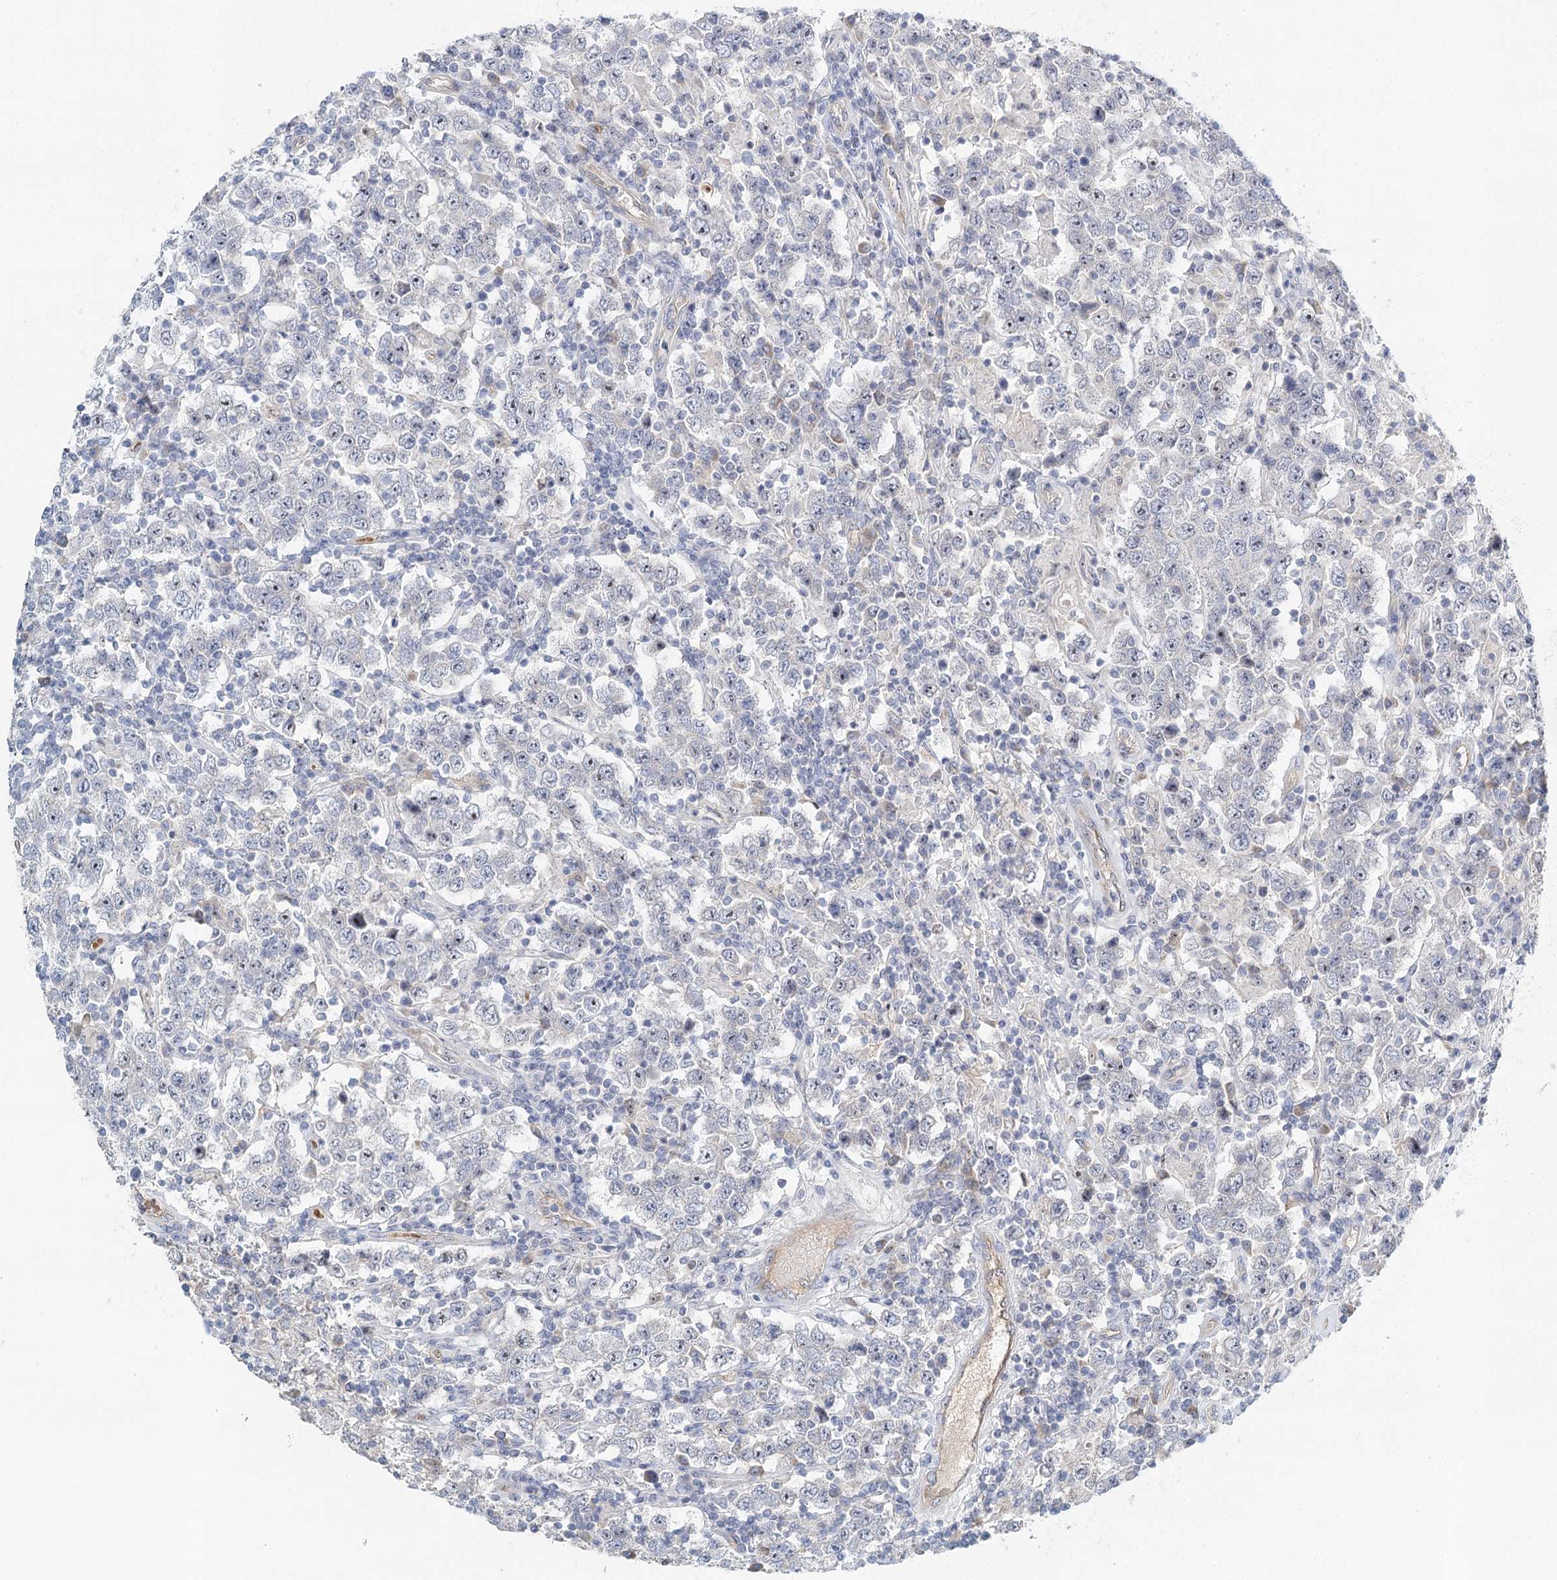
{"staining": {"intensity": "negative", "quantity": "none", "location": "none"}, "tissue": "testis cancer", "cell_type": "Tumor cells", "image_type": "cancer", "snomed": [{"axis": "morphology", "description": "Normal tissue, NOS"}, {"axis": "morphology", "description": "Urothelial carcinoma, High grade"}, {"axis": "morphology", "description": "Seminoma, NOS"}, {"axis": "morphology", "description": "Carcinoma, Embryonal, NOS"}, {"axis": "topography", "description": "Urinary bladder"}, {"axis": "topography", "description": "Testis"}], "caption": "Immunohistochemistry of human seminoma (testis) displays no expression in tumor cells. The staining is performed using DAB (3,3'-diaminobenzidine) brown chromogen with nuclei counter-stained in using hematoxylin.", "gene": "RBM43", "patient": {"sex": "male", "age": 41}}